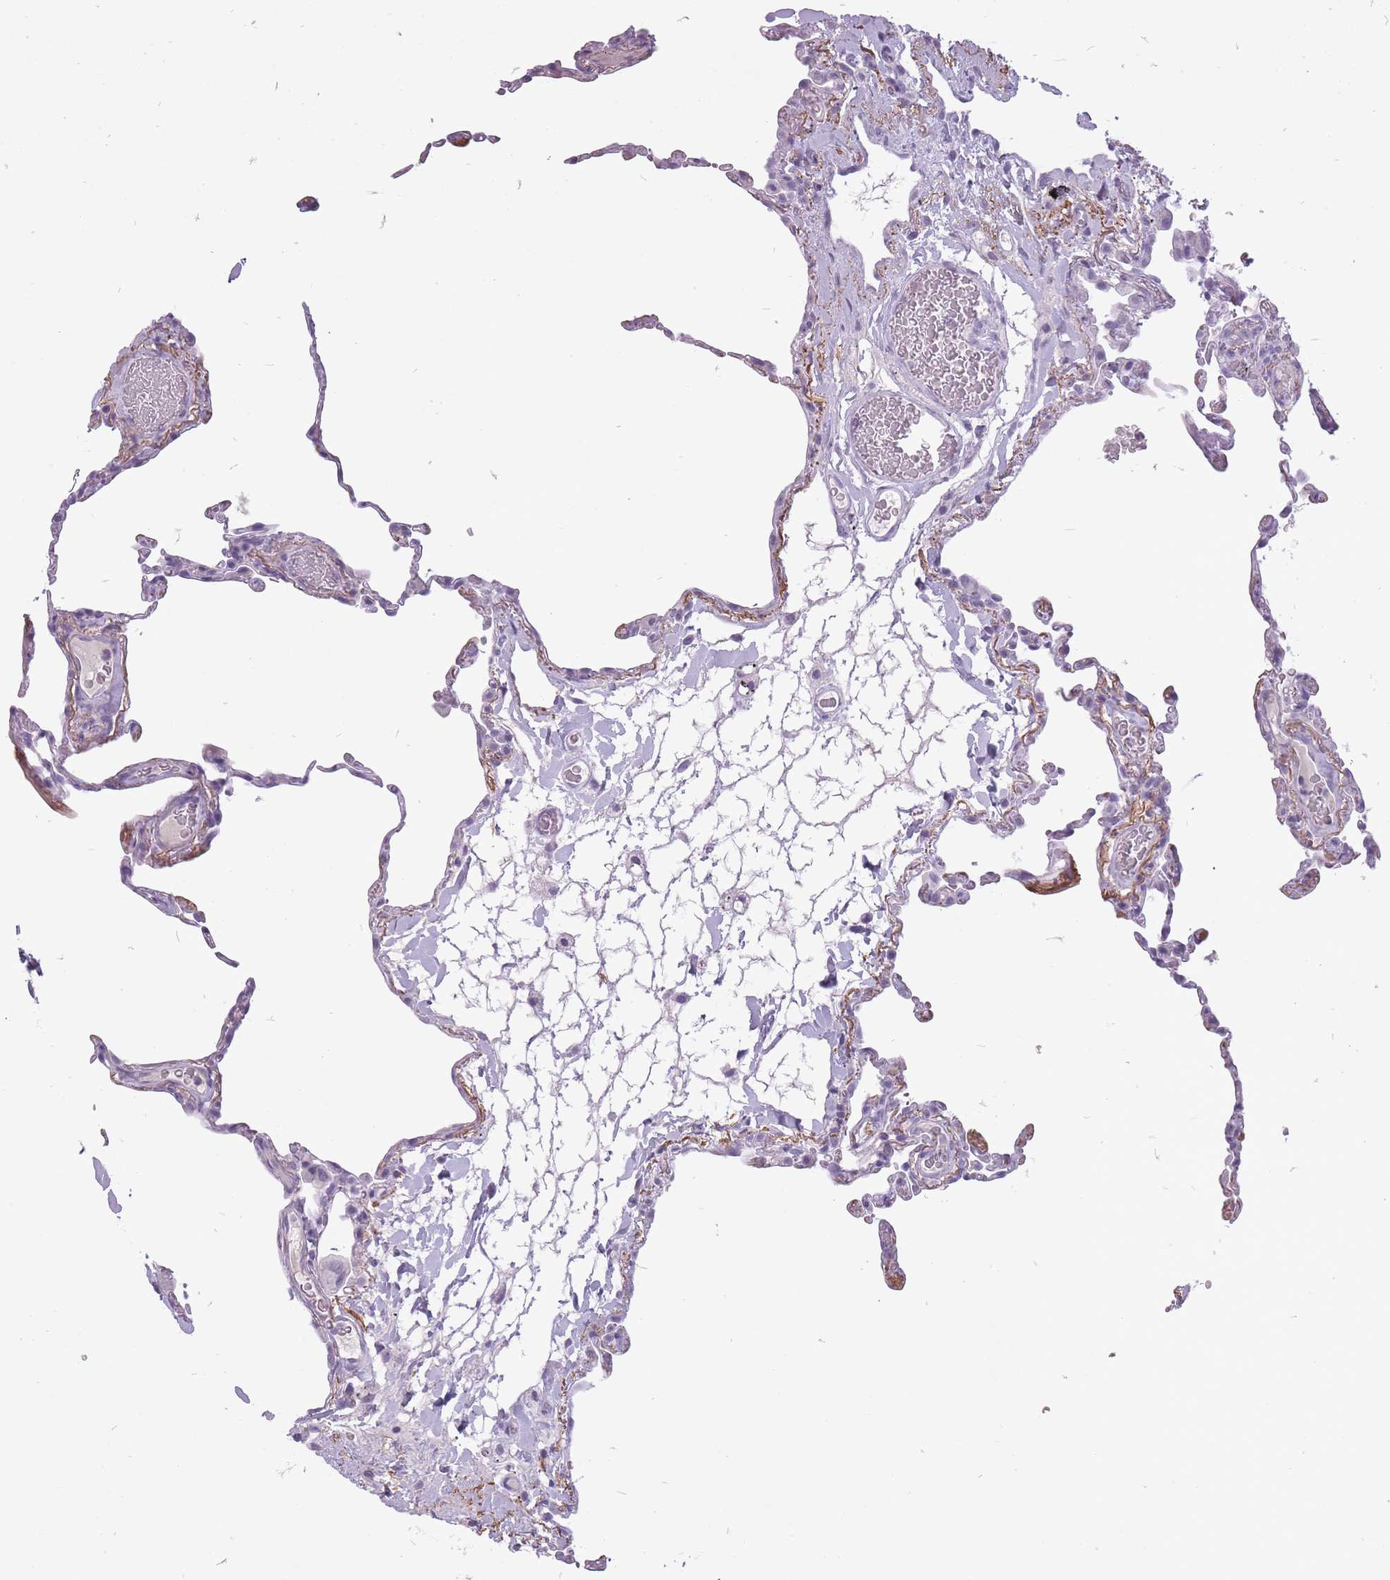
{"staining": {"intensity": "negative", "quantity": "none", "location": "none"}, "tissue": "lung", "cell_type": "Alveolar cells", "image_type": "normal", "snomed": [{"axis": "morphology", "description": "Normal tissue, NOS"}, {"axis": "topography", "description": "Lung"}], "caption": "IHC micrograph of normal human lung stained for a protein (brown), which displays no staining in alveolar cells.", "gene": "RFX4", "patient": {"sex": "female", "age": 57}}